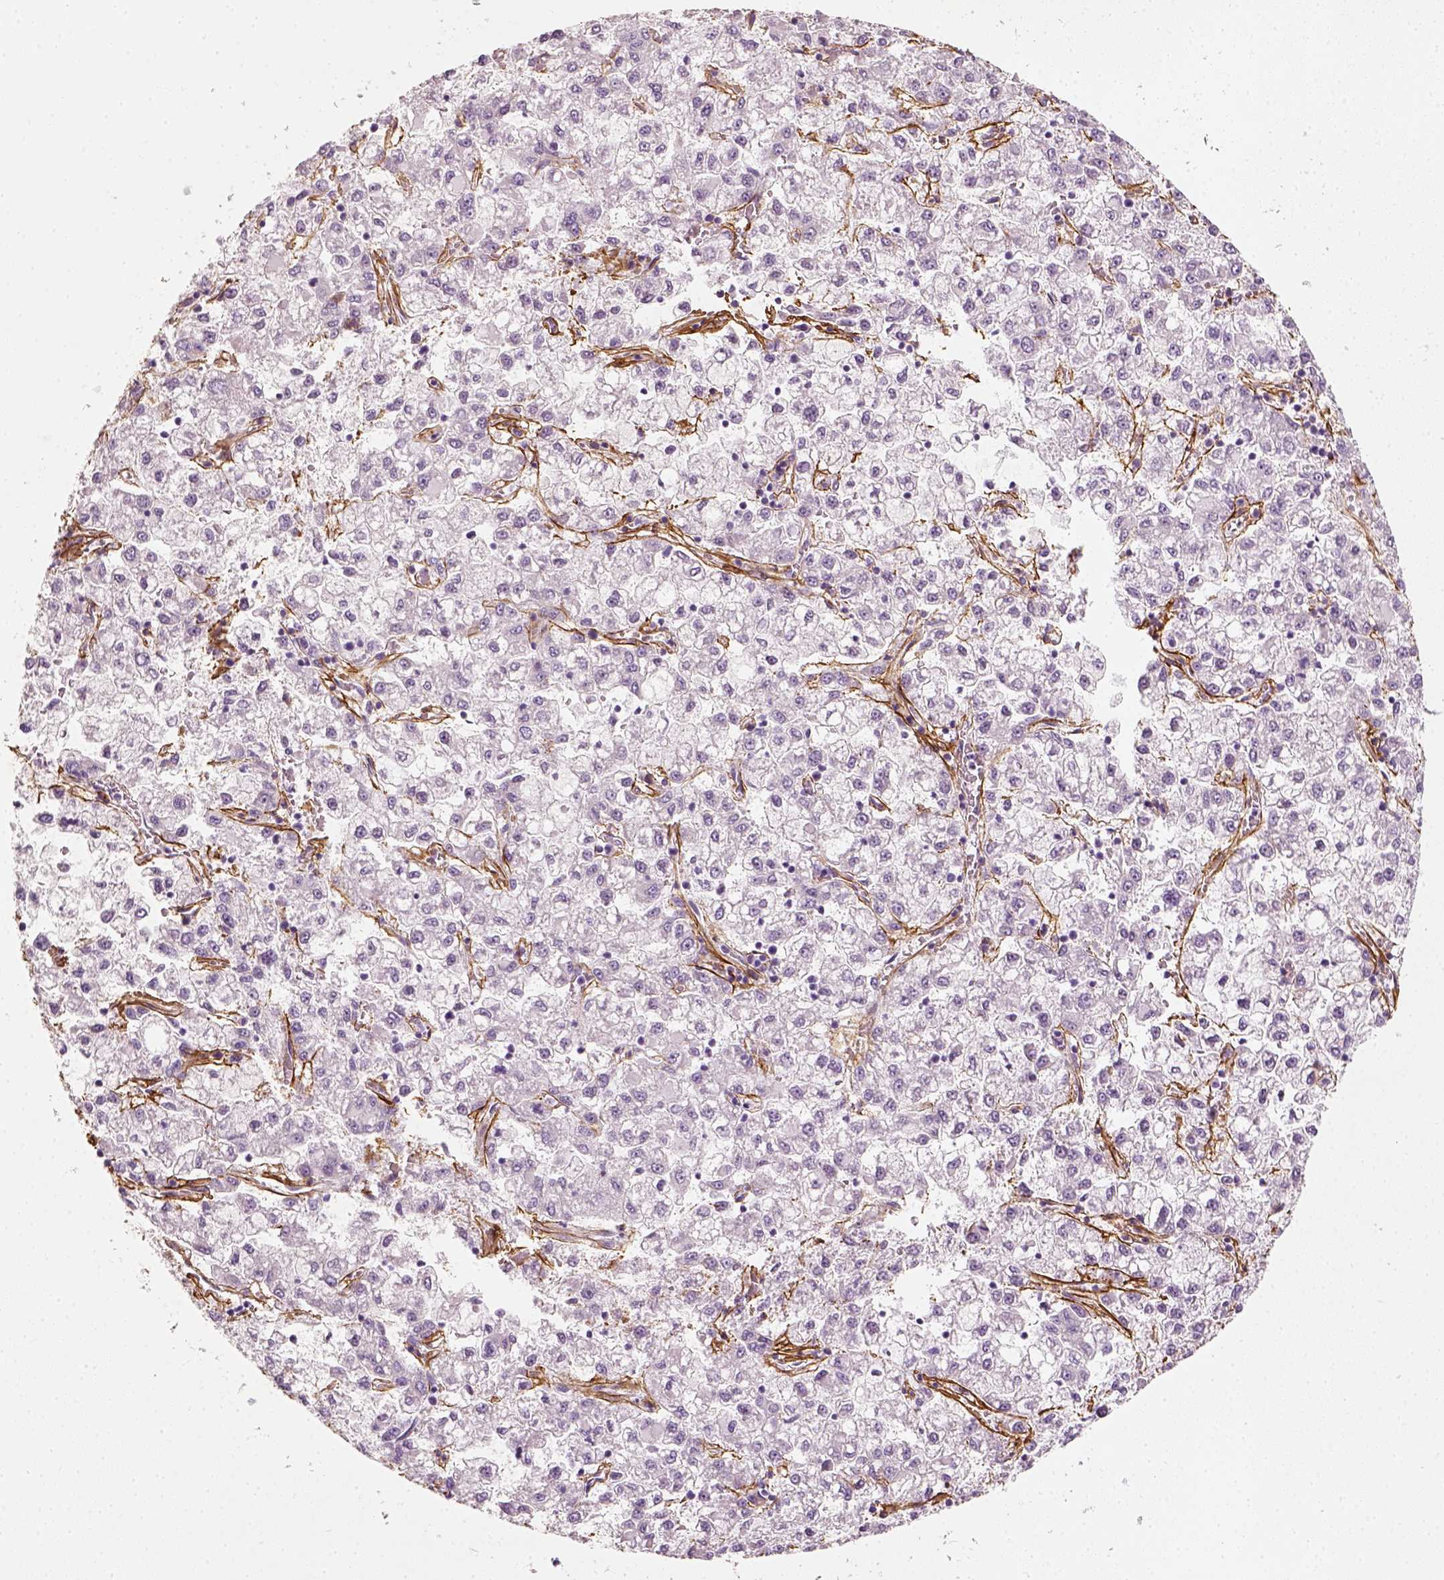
{"staining": {"intensity": "negative", "quantity": "none", "location": "none"}, "tissue": "liver cancer", "cell_type": "Tumor cells", "image_type": "cancer", "snomed": [{"axis": "morphology", "description": "Carcinoma, Hepatocellular, NOS"}, {"axis": "topography", "description": "Liver"}], "caption": "Immunohistochemistry (IHC) histopathology image of human hepatocellular carcinoma (liver) stained for a protein (brown), which exhibits no expression in tumor cells. (DAB IHC, high magnification).", "gene": "COL6A2", "patient": {"sex": "male", "age": 40}}